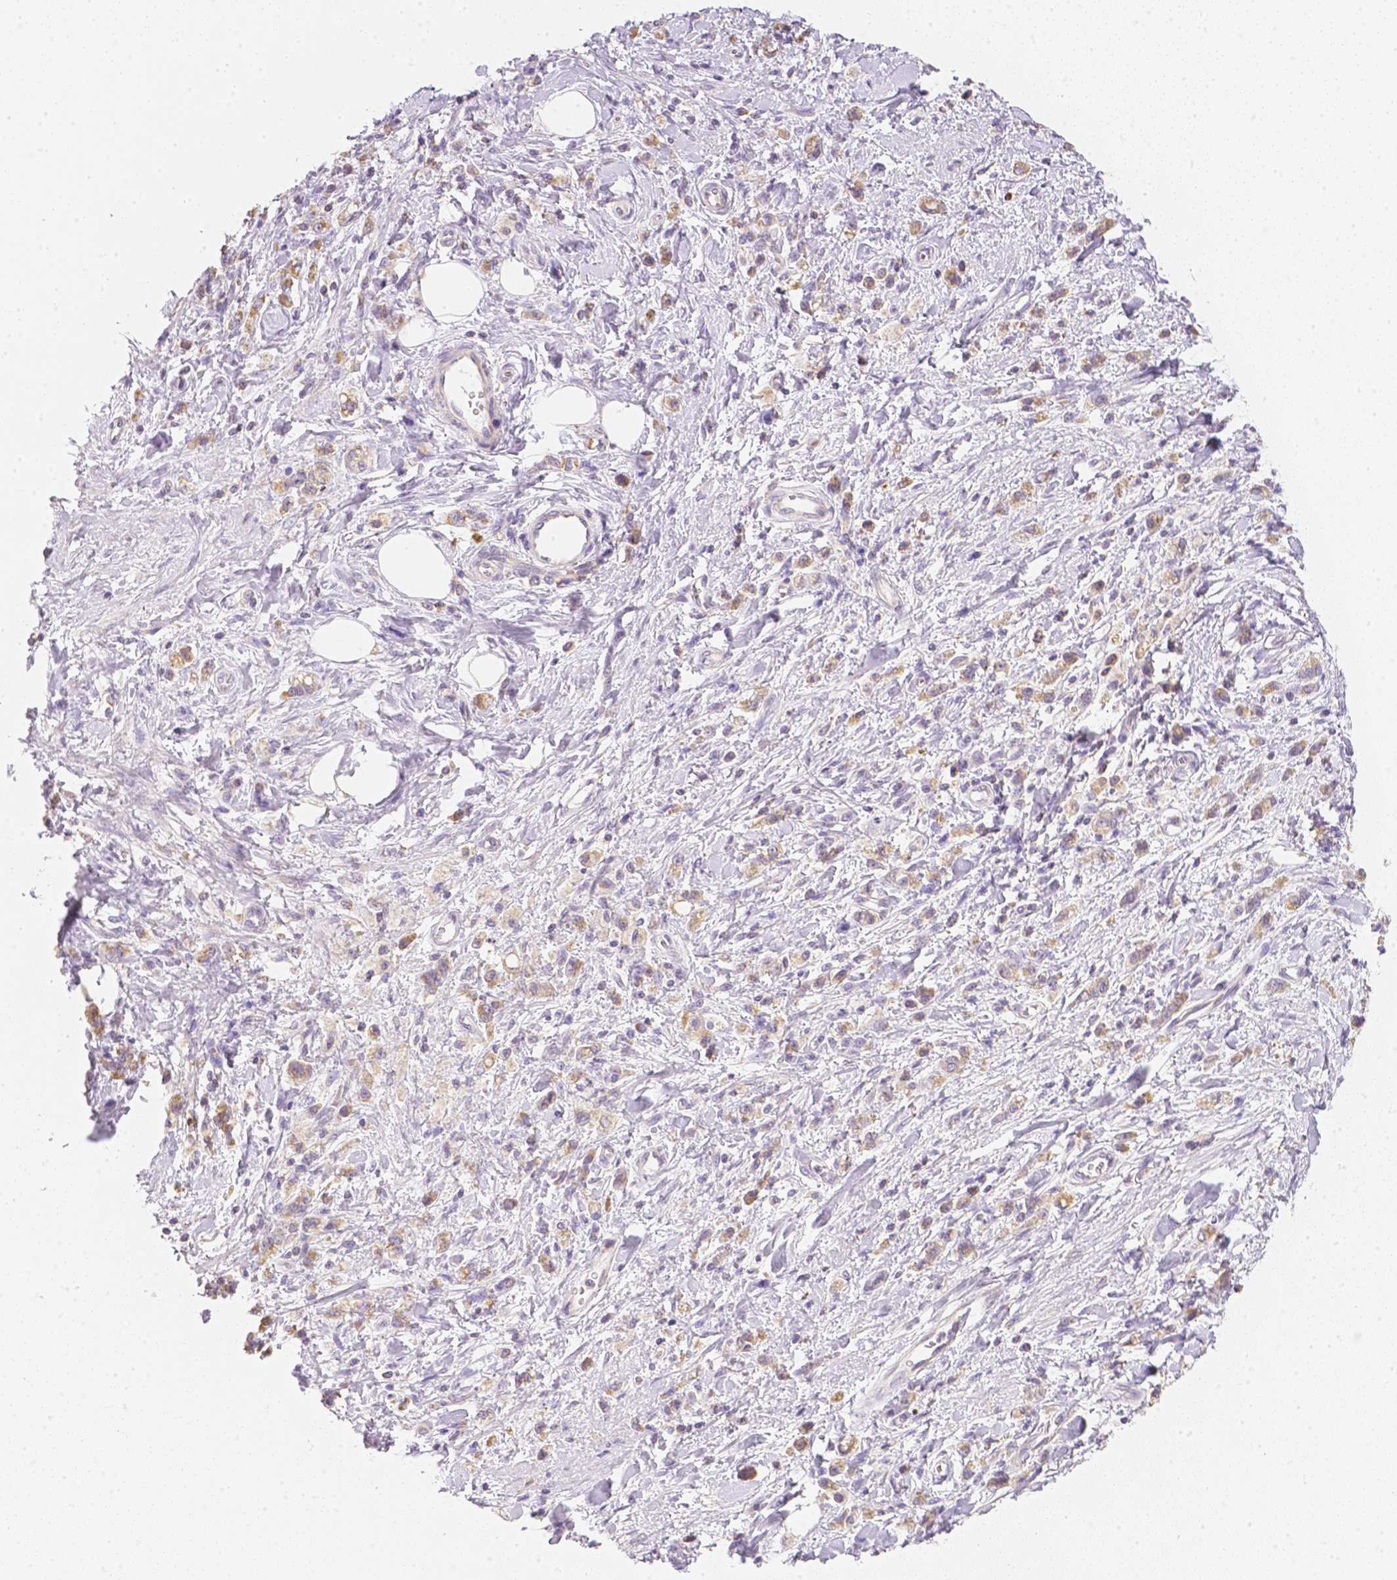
{"staining": {"intensity": "moderate", "quantity": ">75%", "location": "cytoplasmic/membranous"}, "tissue": "stomach cancer", "cell_type": "Tumor cells", "image_type": "cancer", "snomed": [{"axis": "morphology", "description": "Adenocarcinoma, NOS"}, {"axis": "topography", "description": "Stomach"}], "caption": "There is medium levels of moderate cytoplasmic/membranous positivity in tumor cells of stomach cancer (adenocarcinoma), as demonstrated by immunohistochemical staining (brown color).", "gene": "NVL", "patient": {"sex": "male", "age": 77}}